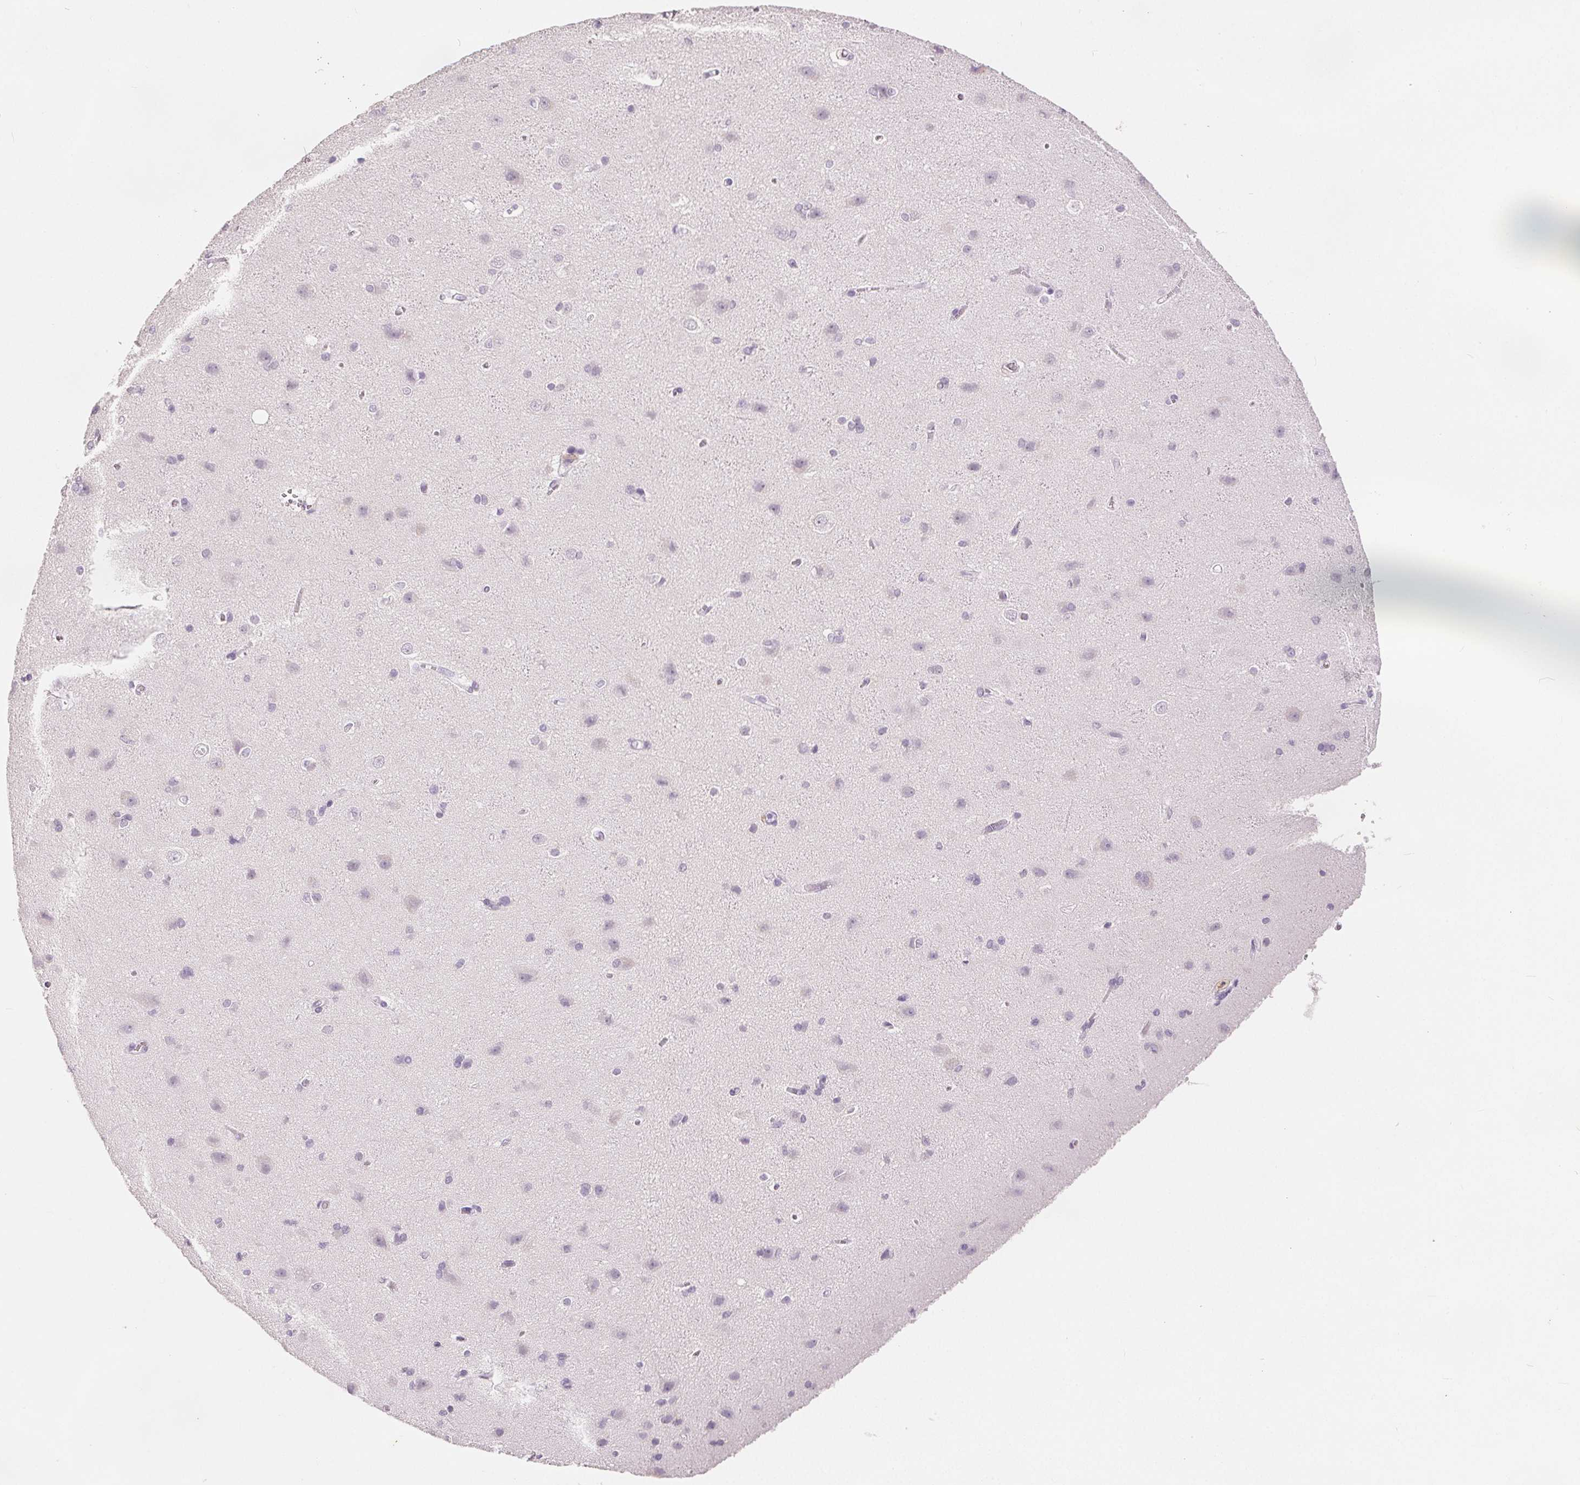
{"staining": {"intensity": "negative", "quantity": "none", "location": "none"}, "tissue": "cerebral cortex", "cell_type": "Endothelial cells", "image_type": "normal", "snomed": [{"axis": "morphology", "description": "Normal tissue, NOS"}, {"axis": "topography", "description": "Cerebral cortex"}], "caption": "Immunohistochemistry (IHC) photomicrograph of benign cerebral cortex: human cerebral cortex stained with DAB (3,3'-diaminobenzidine) exhibits no significant protein positivity in endothelial cells.", "gene": "CA12", "patient": {"sex": "male", "age": 37}}